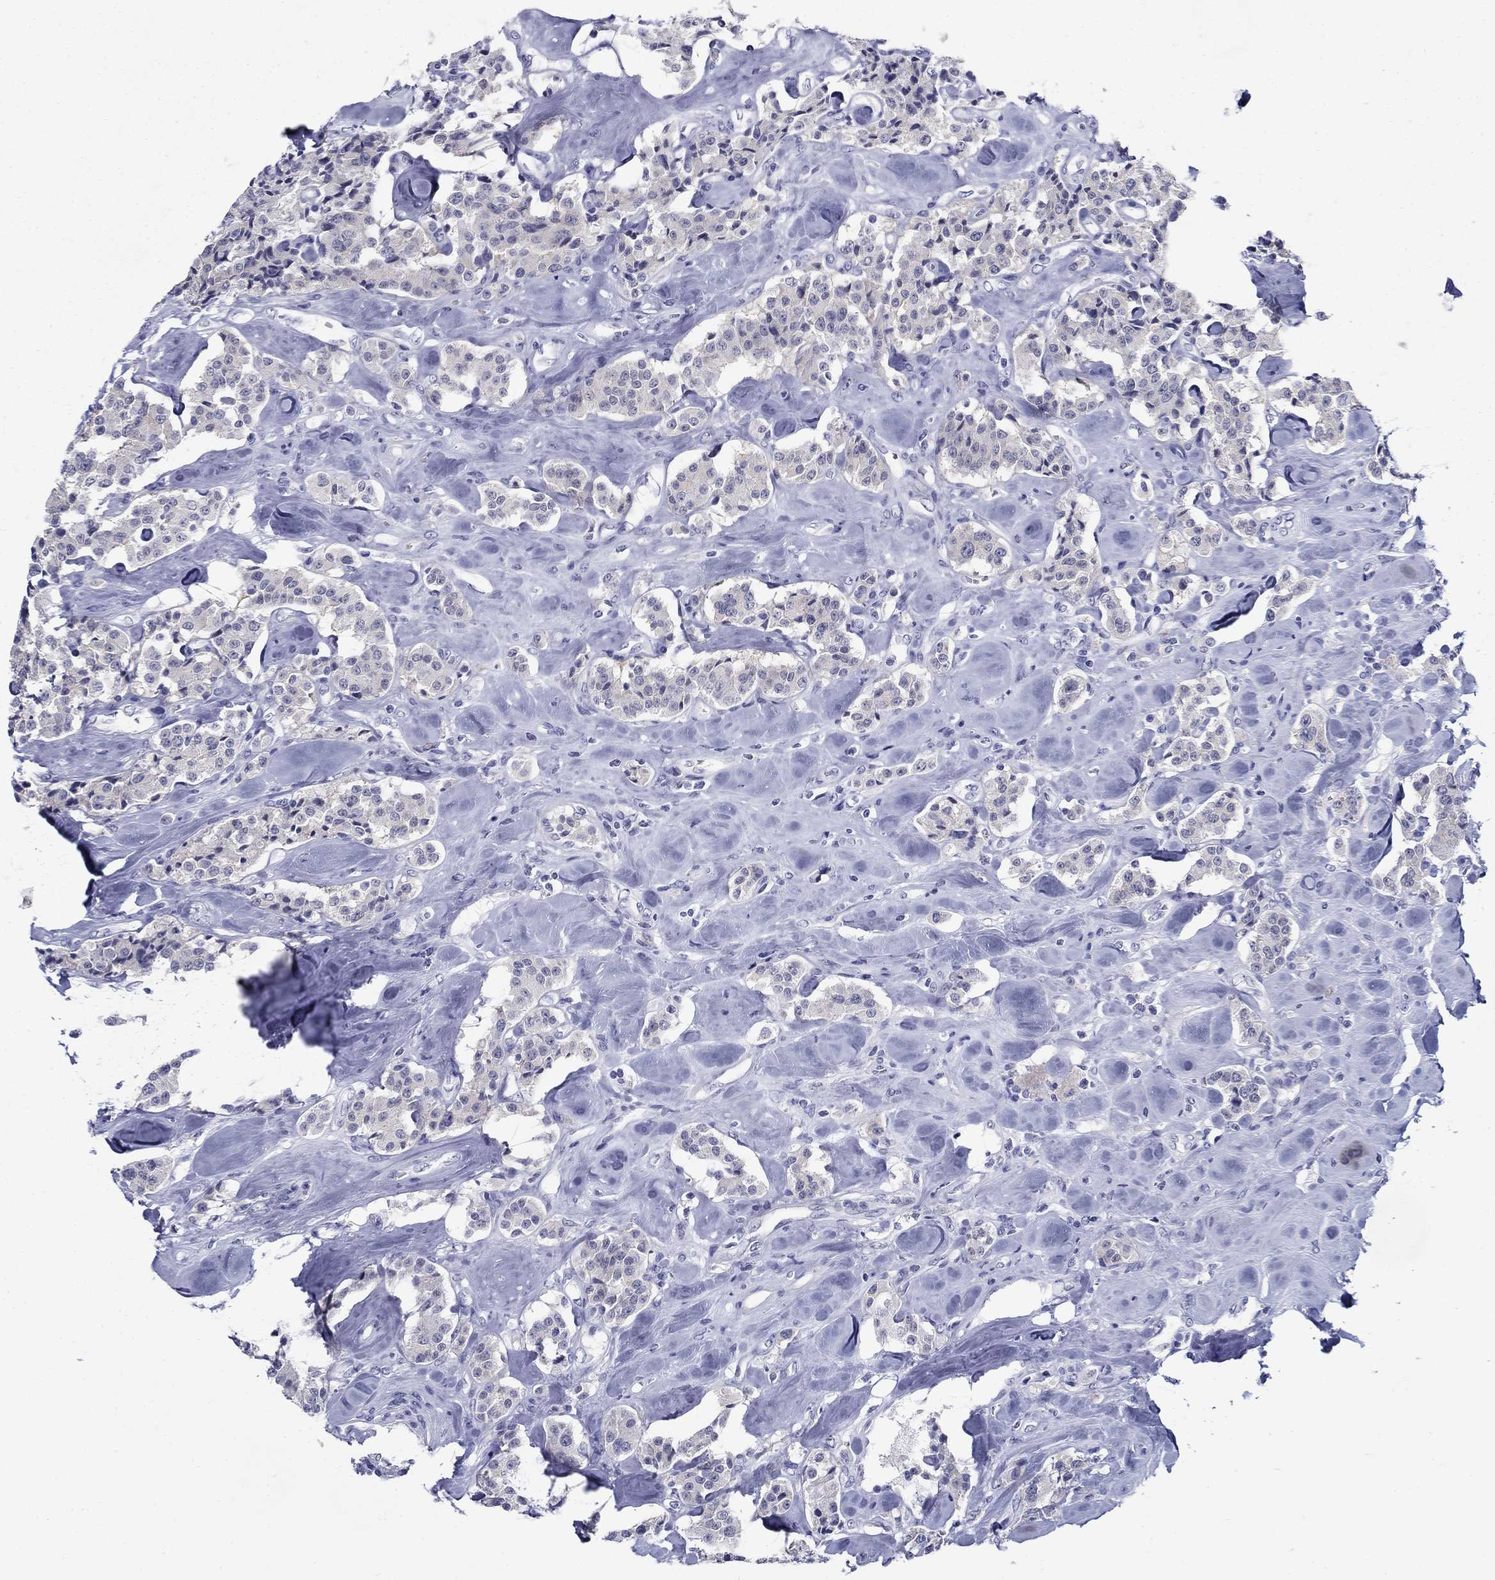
{"staining": {"intensity": "negative", "quantity": "none", "location": "none"}, "tissue": "carcinoid", "cell_type": "Tumor cells", "image_type": "cancer", "snomed": [{"axis": "morphology", "description": "Carcinoid, malignant, NOS"}, {"axis": "topography", "description": "Pancreas"}], "caption": "The photomicrograph displays no staining of tumor cells in malignant carcinoid. The staining was performed using DAB (3,3'-diaminobenzidine) to visualize the protein expression in brown, while the nuclei were stained in blue with hematoxylin (Magnification: 20x).", "gene": "C4orf19", "patient": {"sex": "male", "age": 41}}